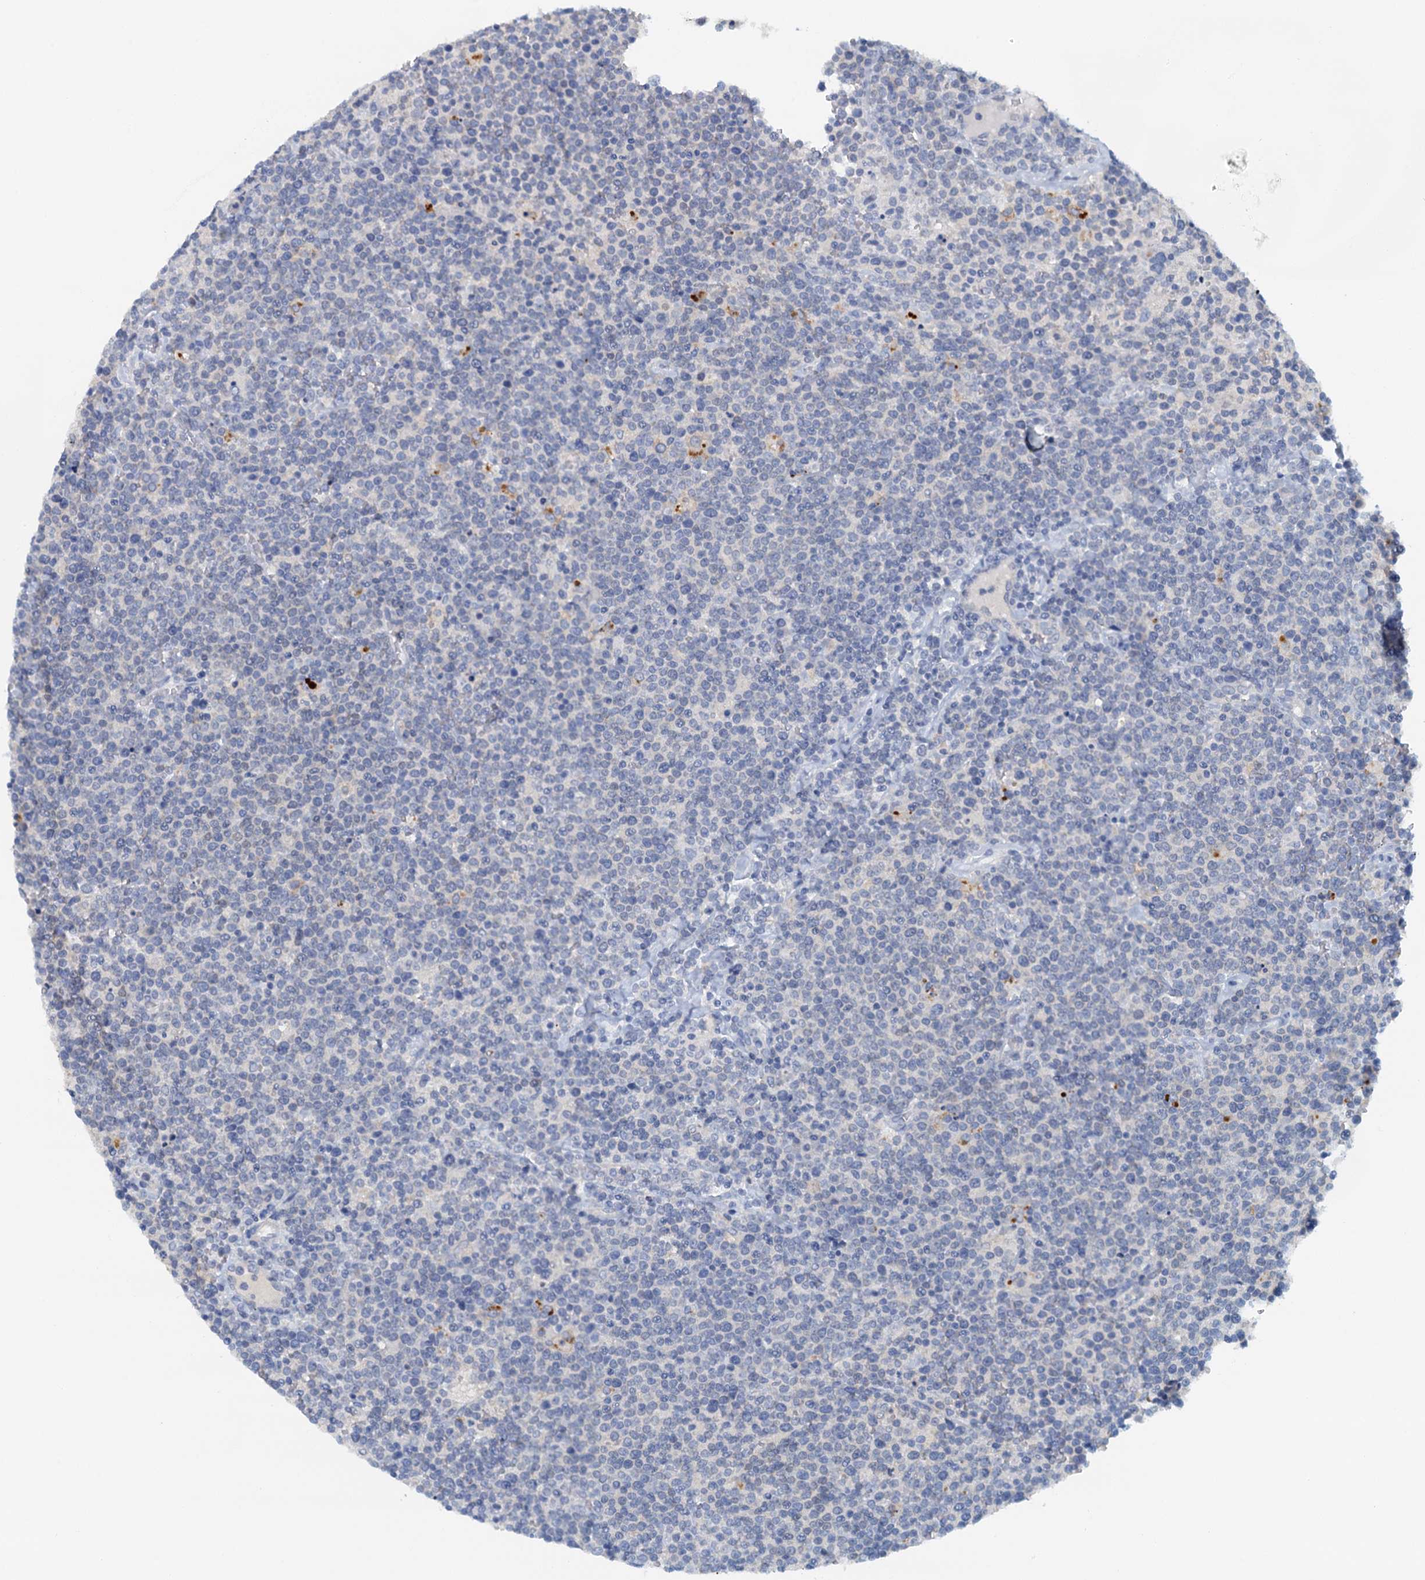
{"staining": {"intensity": "negative", "quantity": "none", "location": "none"}, "tissue": "lymphoma", "cell_type": "Tumor cells", "image_type": "cancer", "snomed": [{"axis": "morphology", "description": "Malignant lymphoma, non-Hodgkin's type, High grade"}, {"axis": "topography", "description": "Lymph node"}], "caption": "This is a histopathology image of IHC staining of high-grade malignant lymphoma, non-Hodgkin's type, which shows no positivity in tumor cells.", "gene": "DTD1", "patient": {"sex": "male", "age": 61}}